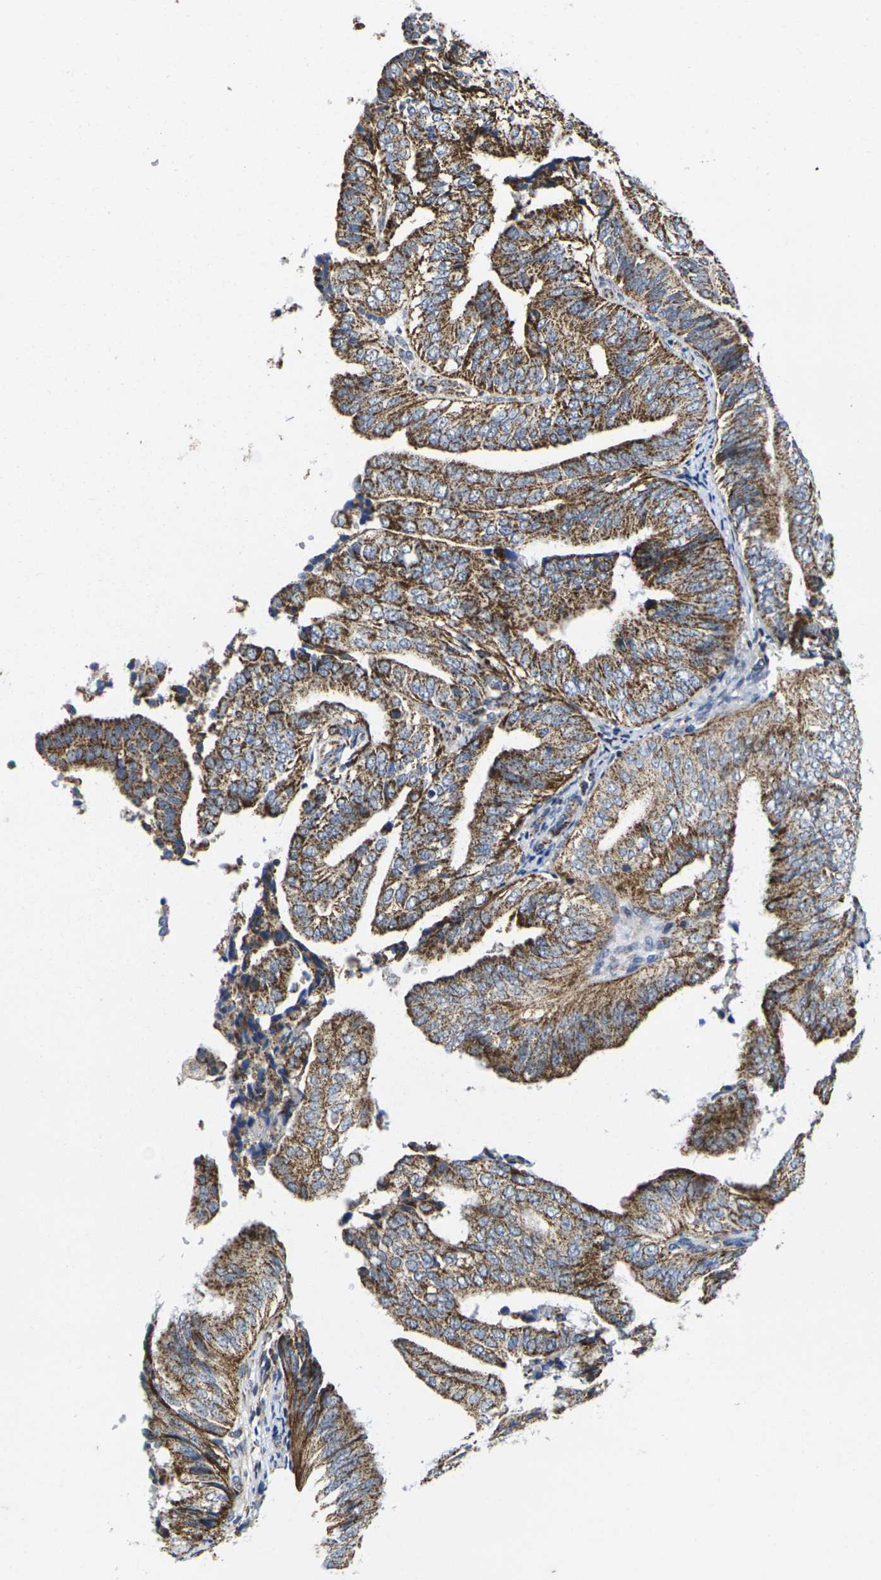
{"staining": {"intensity": "strong", "quantity": "25%-75%", "location": "cytoplasmic/membranous"}, "tissue": "endometrial cancer", "cell_type": "Tumor cells", "image_type": "cancer", "snomed": [{"axis": "morphology", "description": "Adenocarcinoma, NOS"}, {"axis": "topography", "description": "Endometrium"}], "caption": "Immunohistochemistry (IHC) (DAB) staining of endometrial cancer (adenocarcinoma) demonstrates strong cytoplasmic/membranous protein positivity in approximately 25%-75% of tumor cells.", "gene": "P2RY11", "patient": {"sex": "female", "age": 58}}